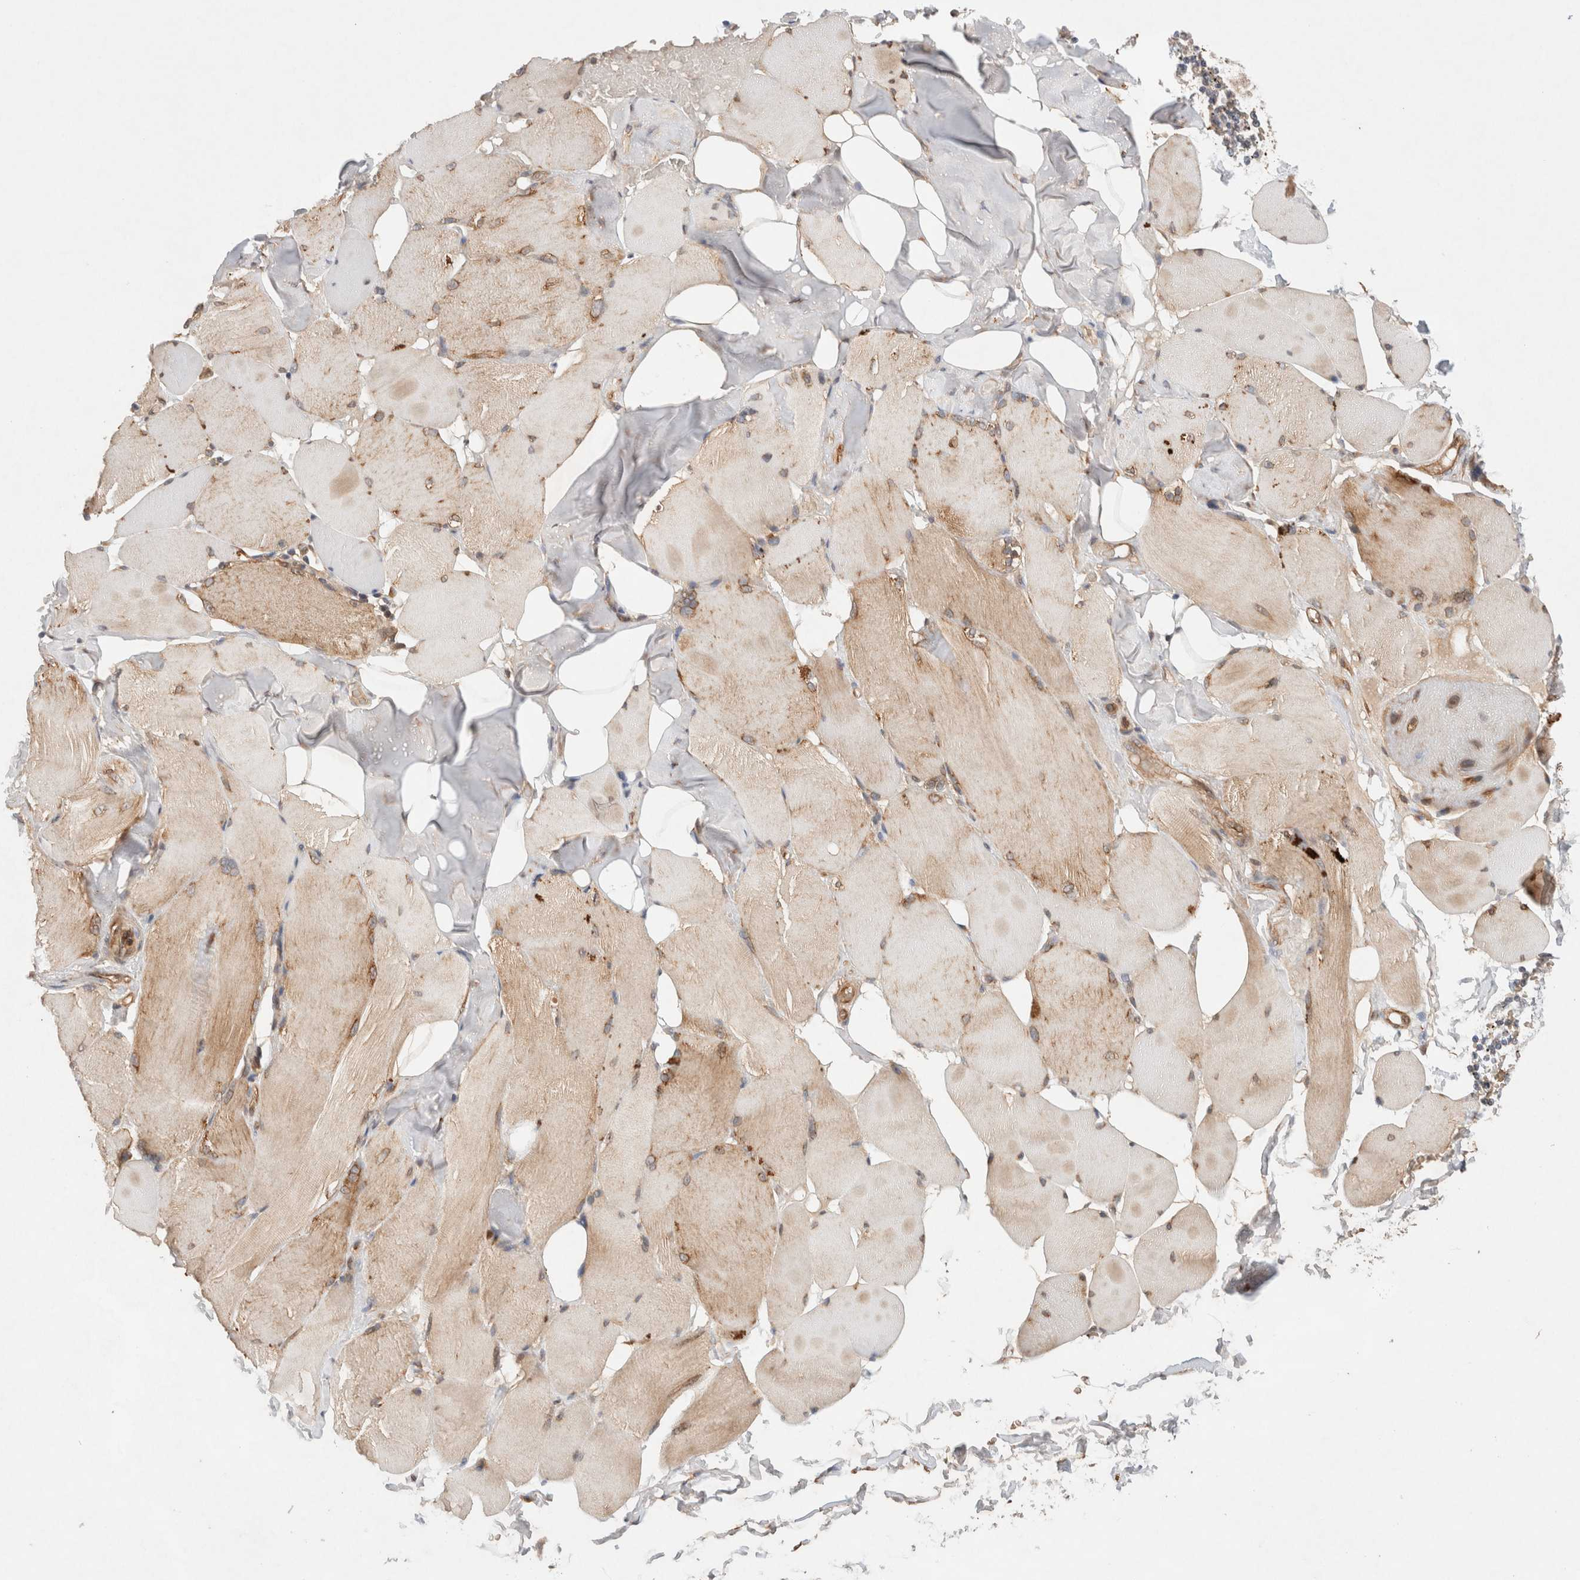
{"staining": {"intensity": "weak", "quantity": ">75%", "location": "cytoplasmic/membranous"}, "tissue": "skeletal muscle", "cell_type": "Myocytes", "image_type": "normal", "snomed": [{"axis": "morphology", "description": "Normal tissue, NOS"}, {"axis": "topography", "description": "Skin"}, {"axis": "topography", "description": "Skeletal muscle"}], "caption": "DAB immunohistochemical staining of normal skeletal muscle exhibits weak cytoplasmic/membranous protein staining in about >75% of myocytes.", "gene": "KLHL20", "patient": {"sex": "male", "age": 83}}